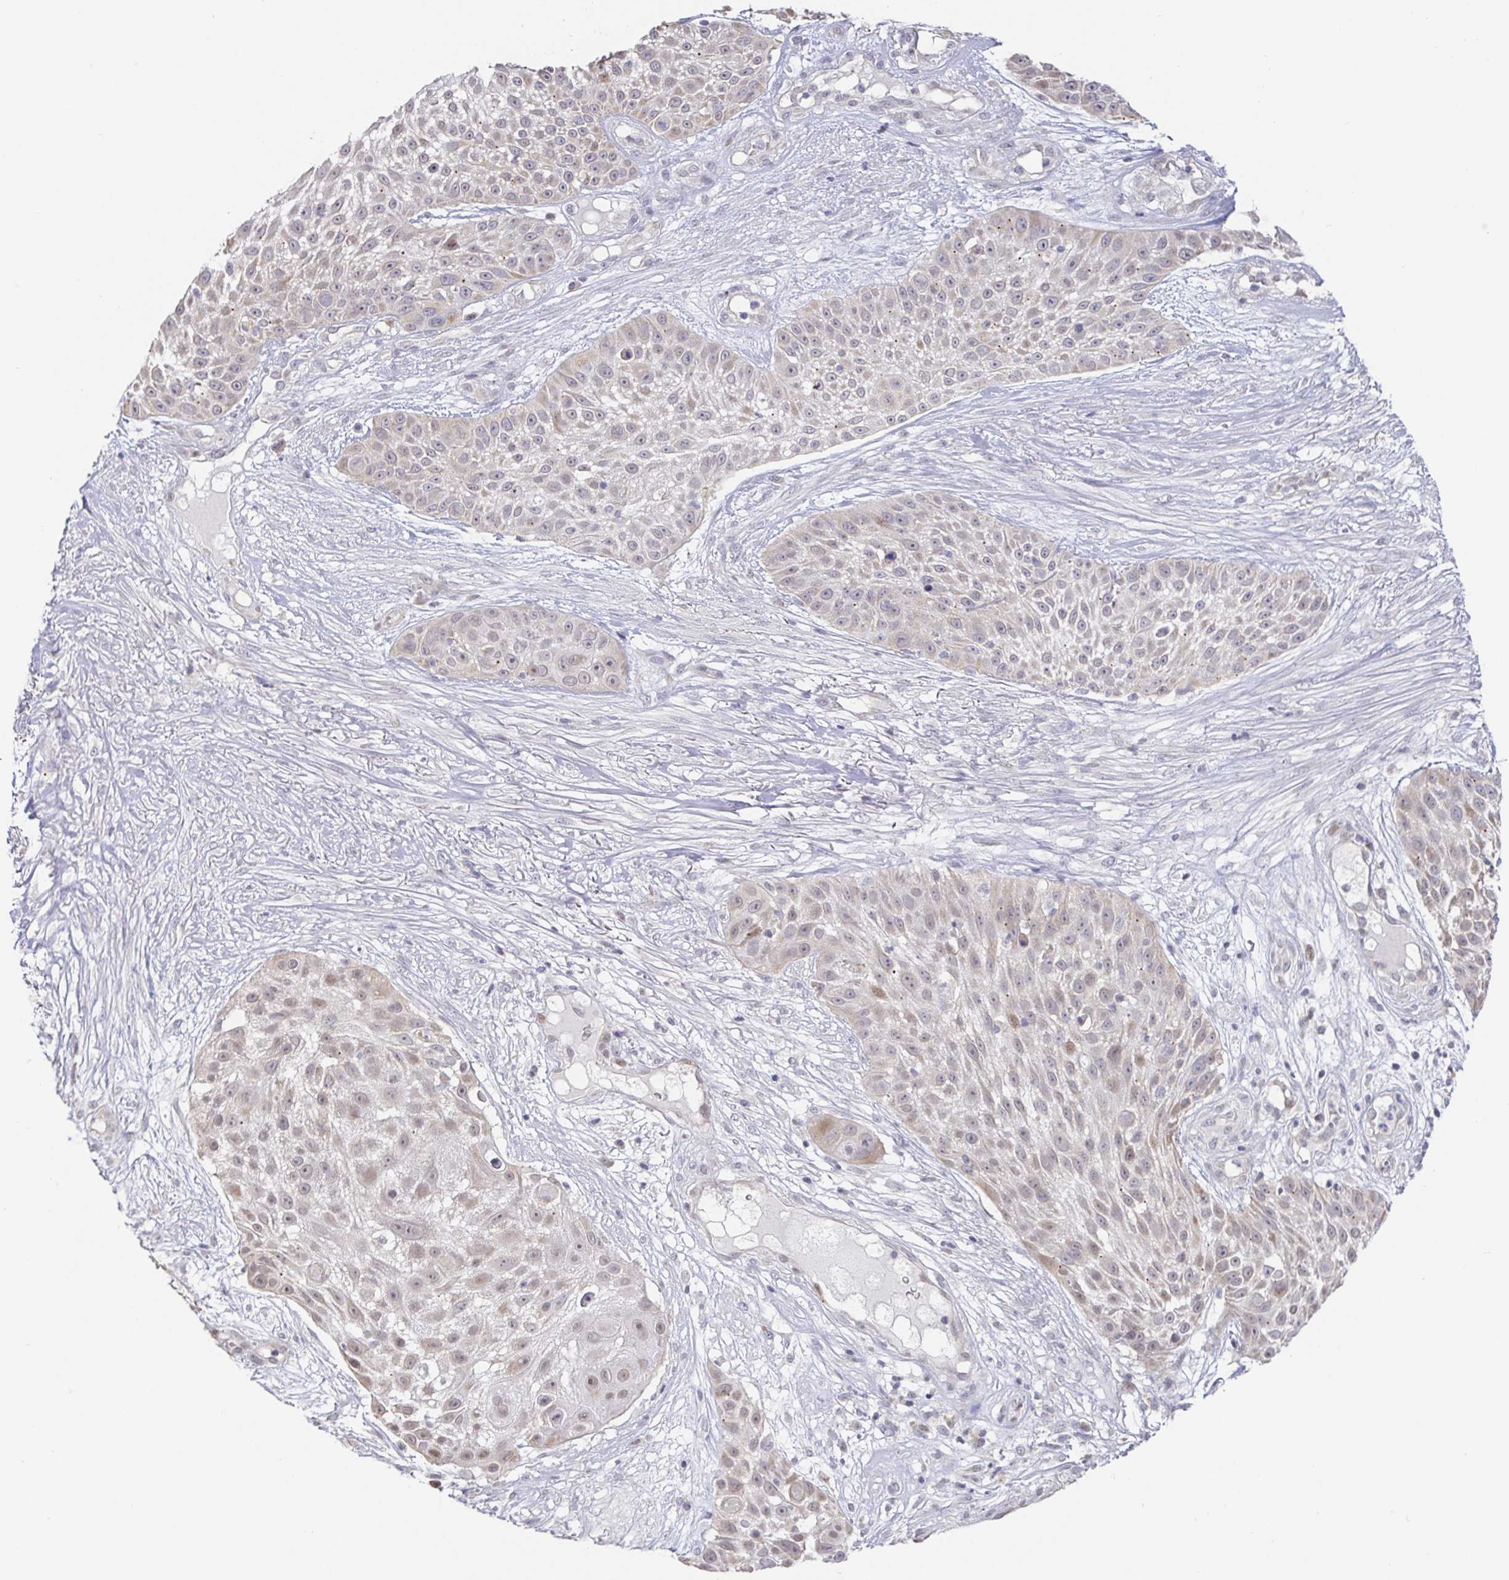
{"staining": {"intensity": "weak", "quantity": "<25%", "location": "cytoplasmic/membranous"}, "tissue": "skin cancer", "cell_type": "Tumor cells", "image_type": "cancer", "snomed": [{"axis": "morphology", "description": "Squamous cell carcinoma, NOS"}, {"axis": "topography", "description": "Skin"}], "caption": "Immunohistochemistry (IHC) of human squamous cell carcinoma (skin) demonstrates no positivity in tumor cells.", "gene": "CIT", "patient": {"sex": "female", "age": 86}}